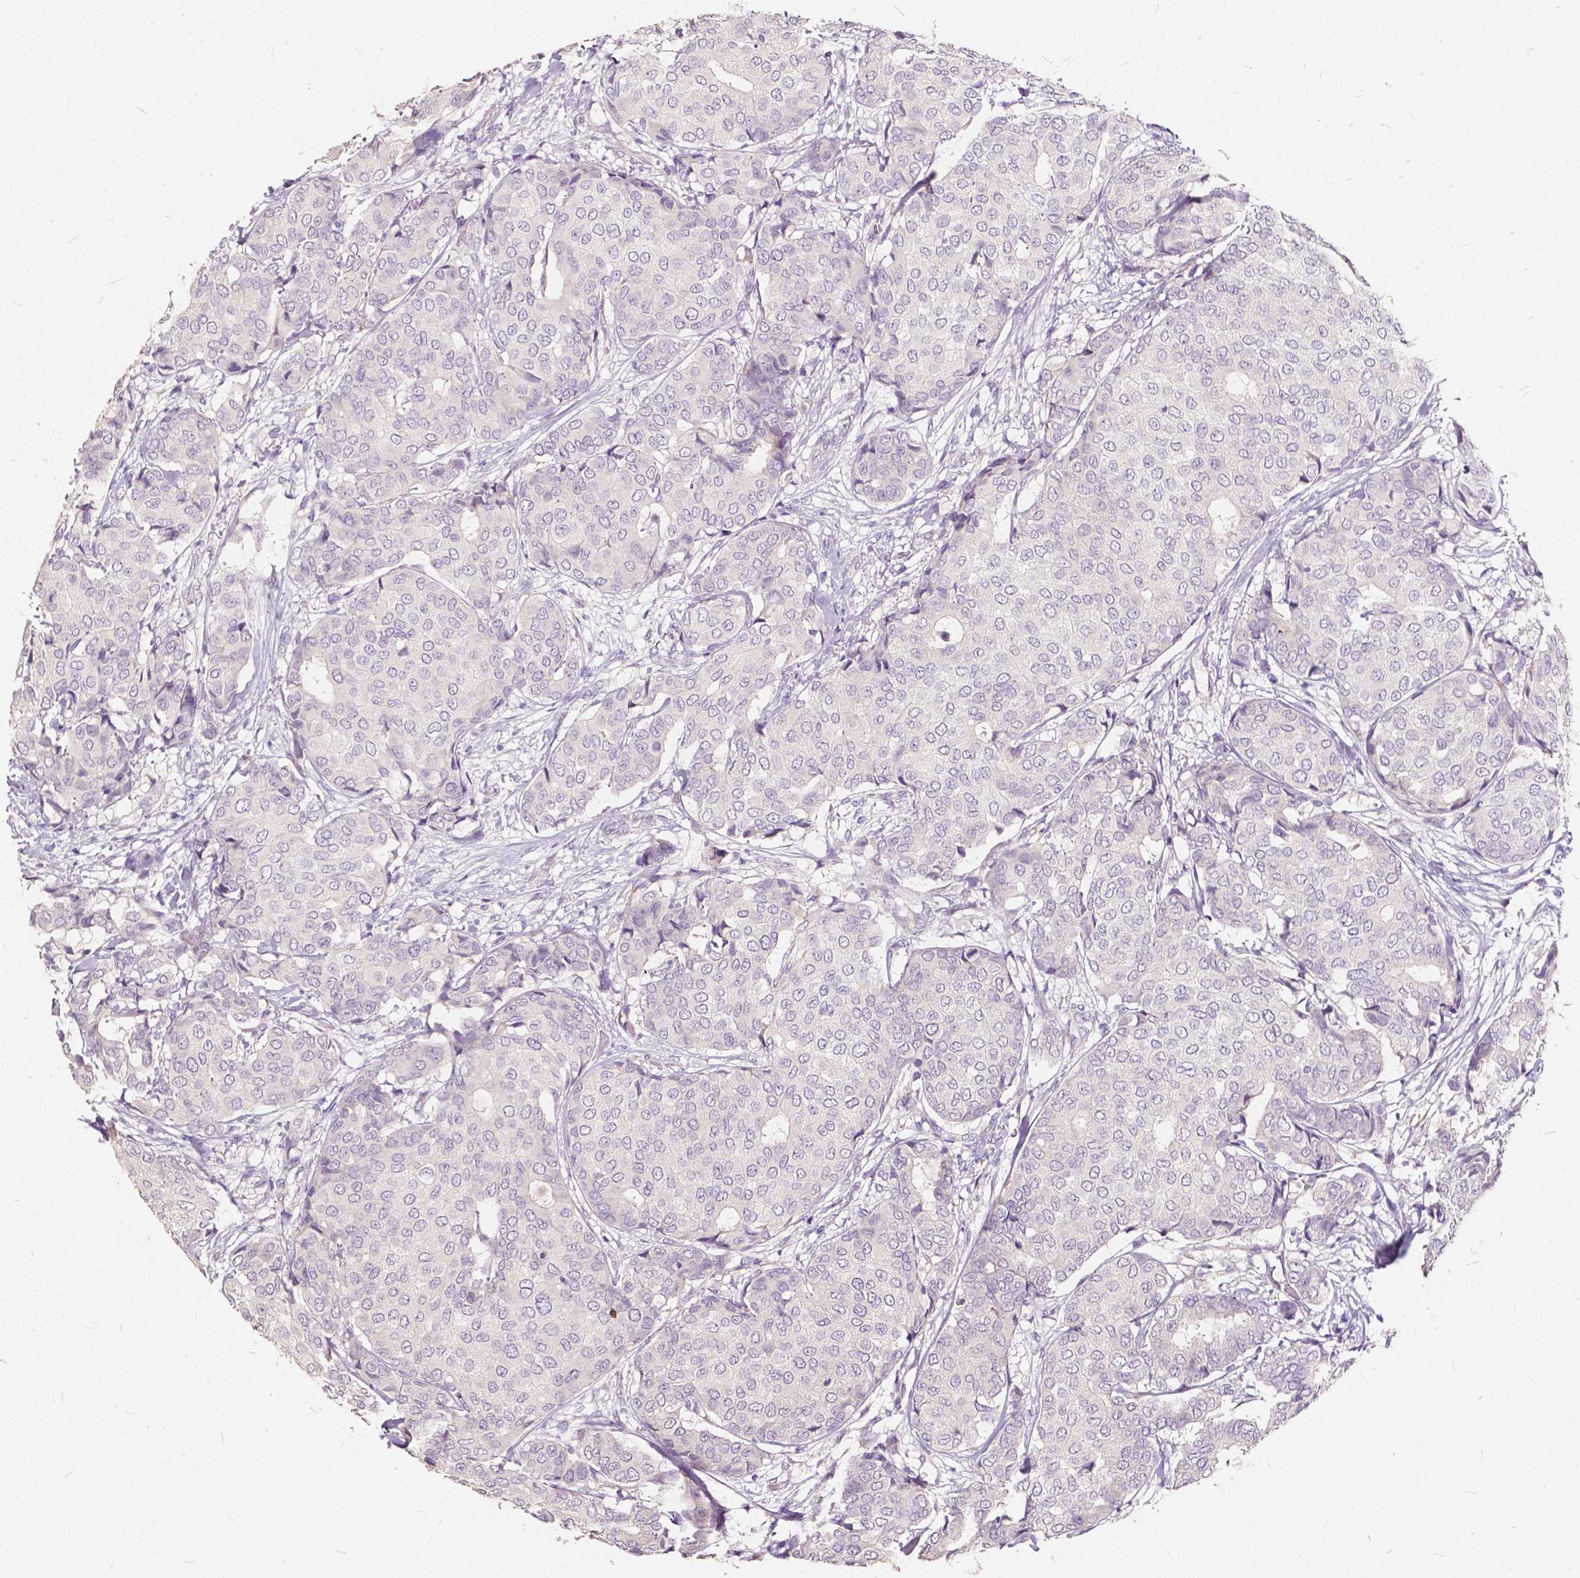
{"staining": {"intensity": "negative", "quantity": "none", "location": "none"}, "tissue": "breast cancer", "cell_type": "Tumor cells", "image_type": "cancer", "snomed": [{"axis": "morphology", "description": "Duct carcinoma"}, {"axis": "topography", "description": "Breast"}], "caption": "A high-resolution micrograph shows immunohistochemistry (IHC) staining of invasive ductal carcinoma (breast), which demonstrates no significant positivity in tumor cells. Brightfield microscopy of IHC stained with DAB (brown) and hematoxylin (blue), captured at high magnification.", "gene": "SLC7A8", "patient": {"sex": "female", "age": 75}}